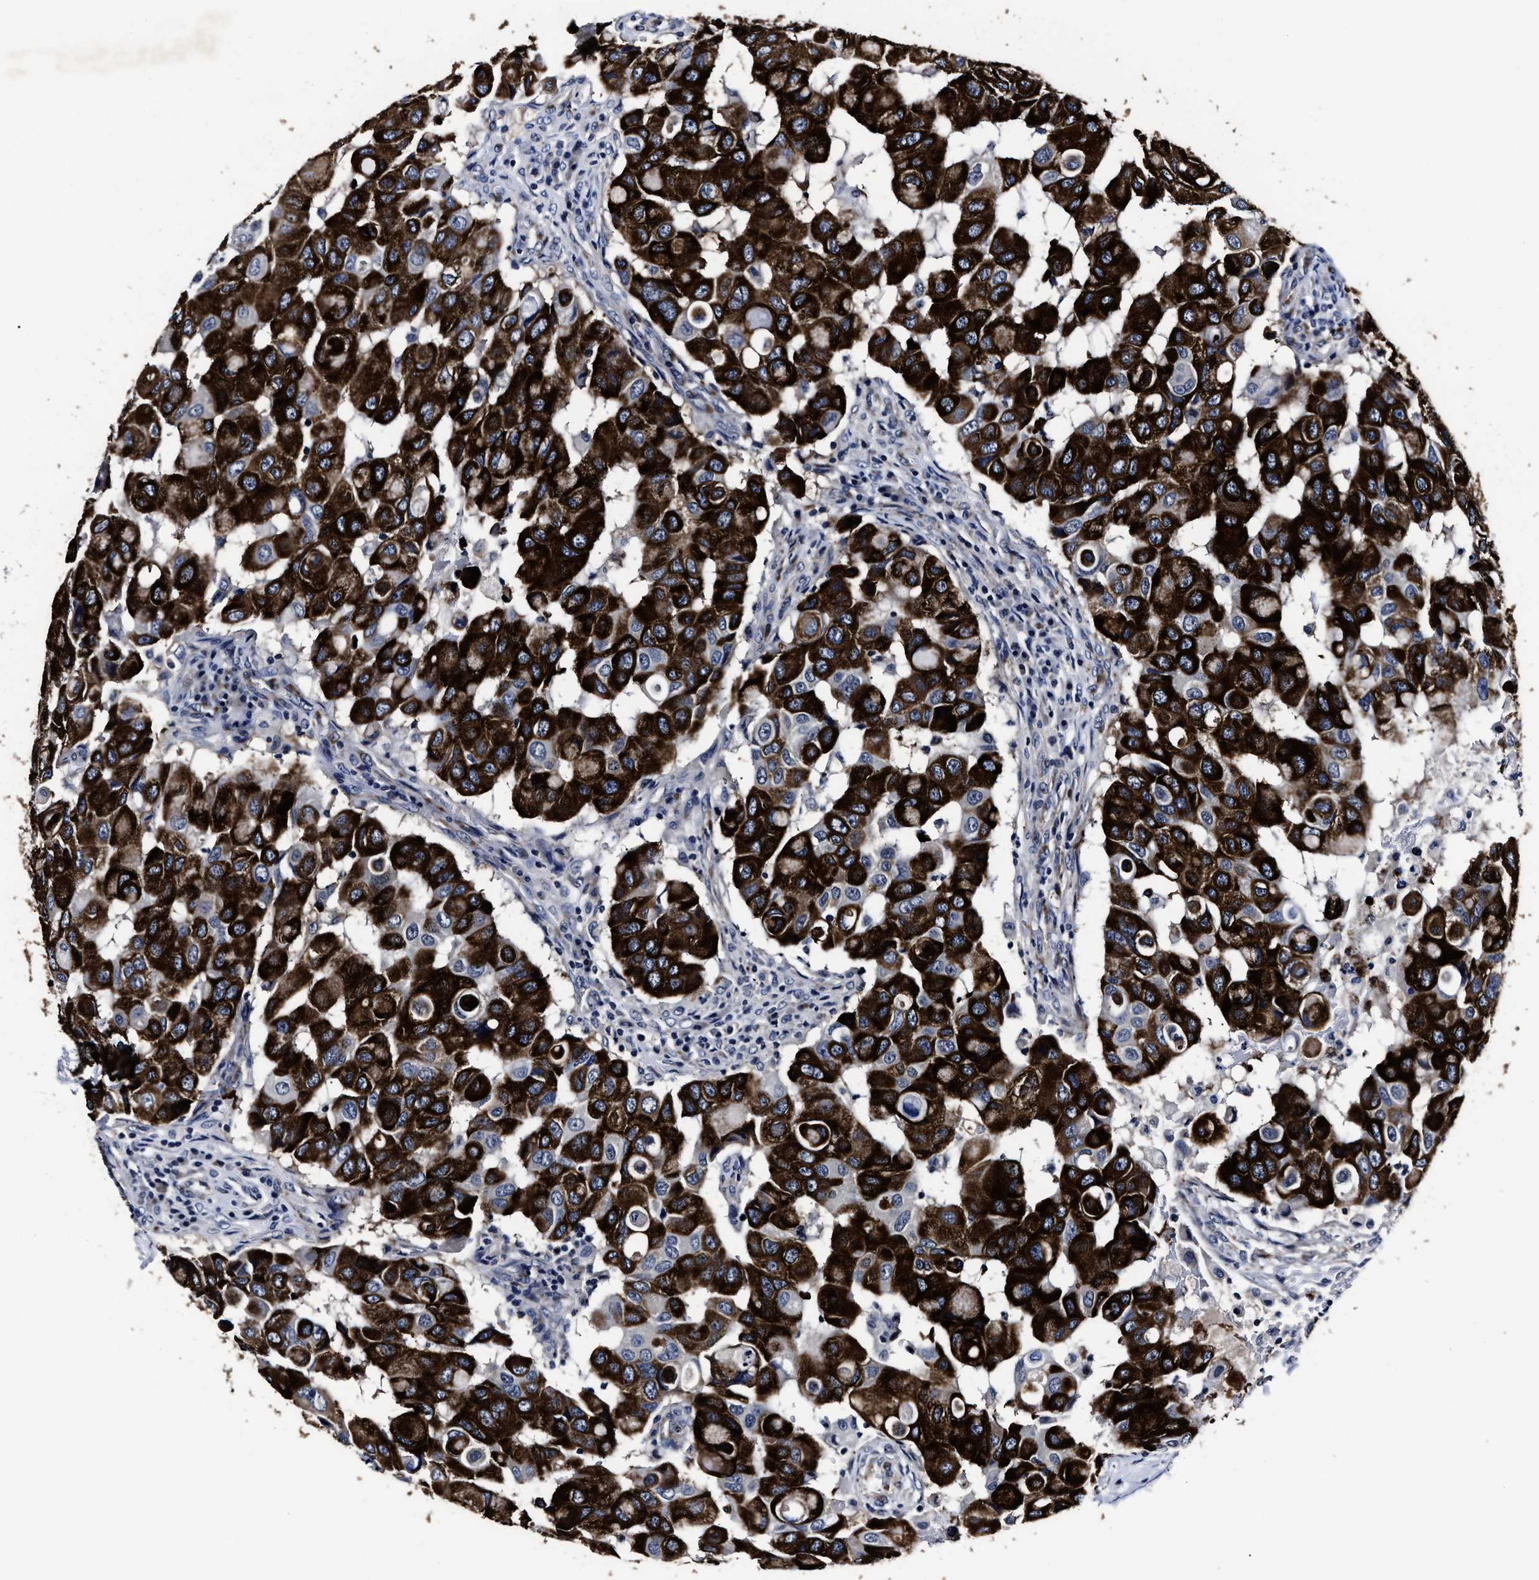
{"staining": {"intensity": "strong", "quantity": ">75%", "location": "cytoplasmic/membranous"}, "tissue": "breast cancer", "cell_type": "Tumor cells", "image_type": "cancer", "snomed": [{"axis": "morphology", "description": "Duct carcinoma"}, {"axis": "topography", "description": "Breast"}], "caption": "Immunohistochemistry staining of invasive ductal carcinoma (breast), which displays high levels of strong cytoplasmic/membranous positivity in about >75% of tumor cells indicating strong cytoplasmic/membranous protein positivity. The staining was performed using DAB (3,3'-diaminobenzidine) (brown) for protein detection and nuclei were counterstained in hematoxylin (blue).", "gene": "OLFML2A", "patient": {"sex": "female", "age": 27}}